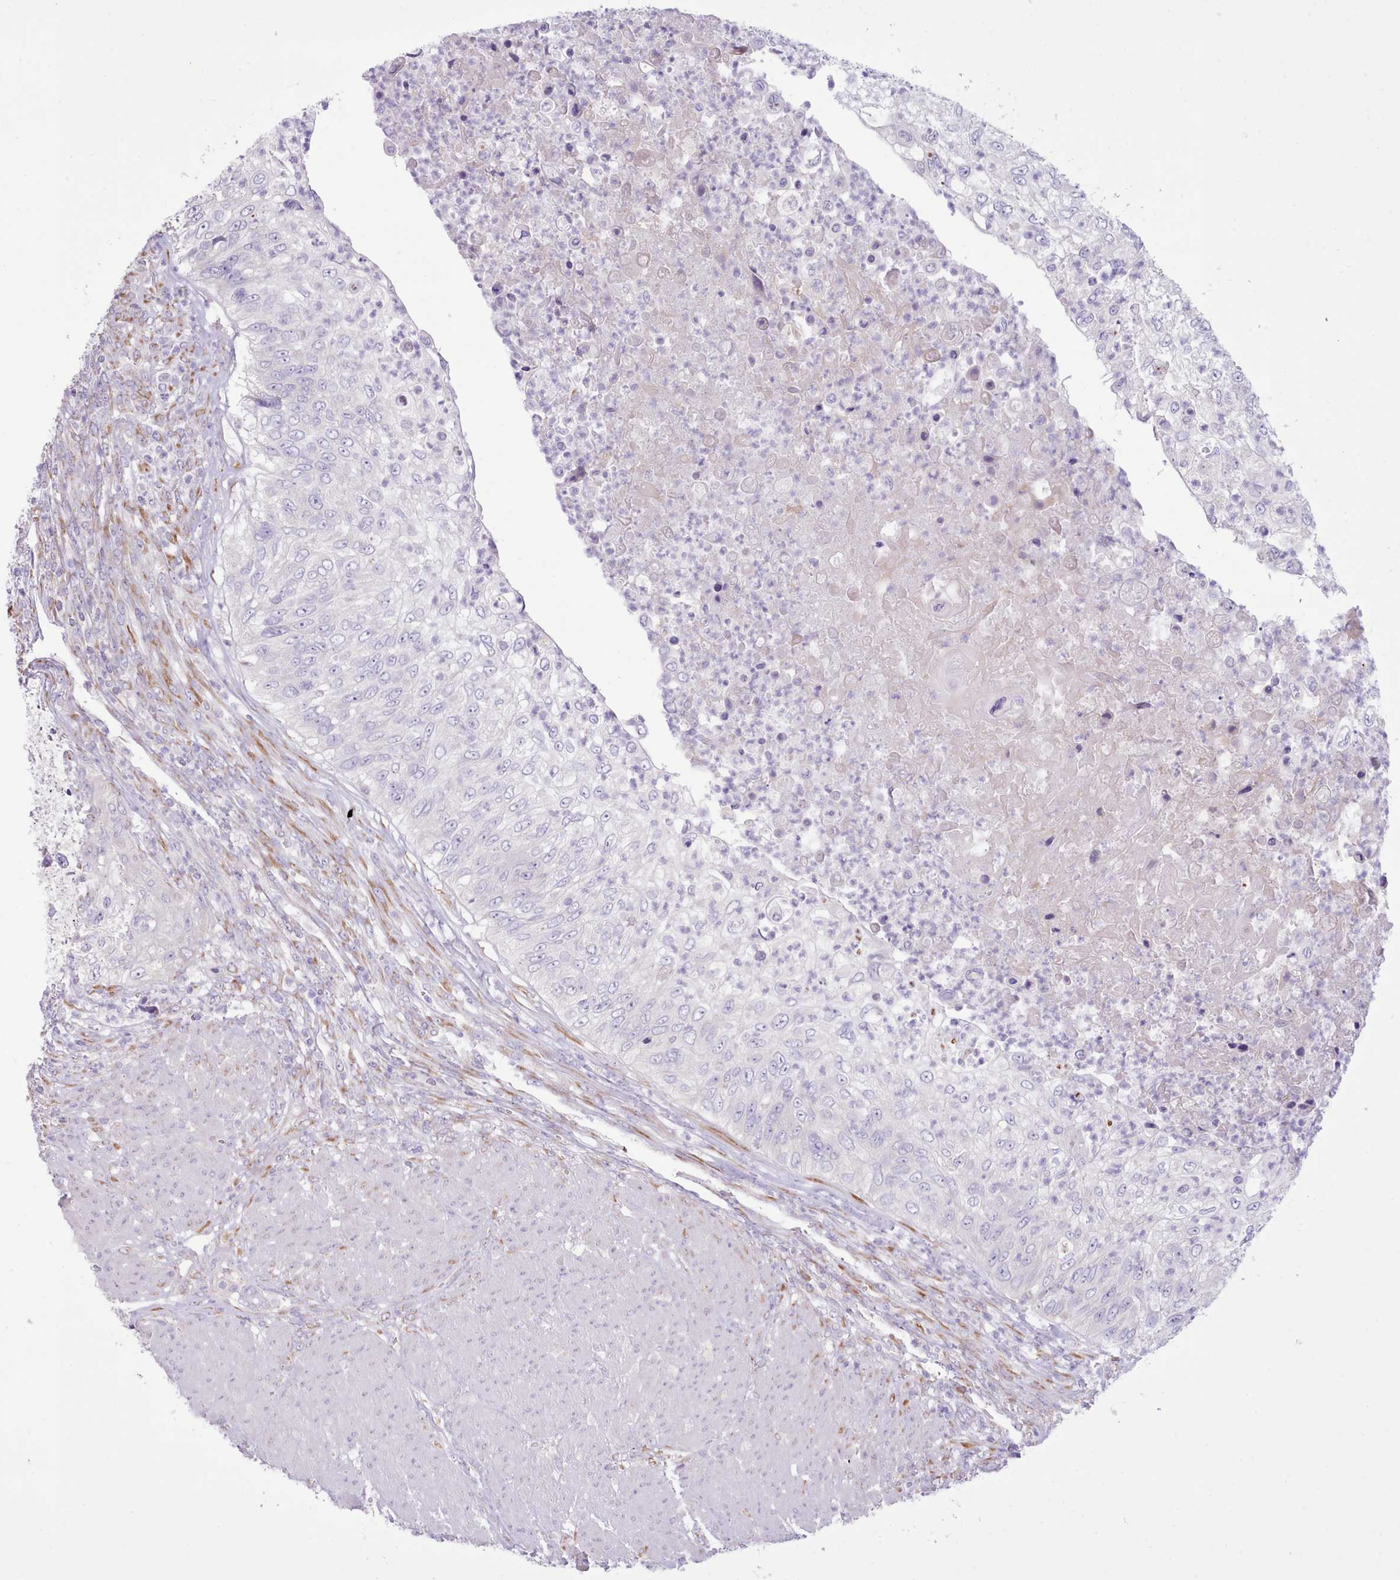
{"staining": {"intensity": "negative", "quantity": "none", "location": "none"}, "tissue": "urothelial cancer", "cell_type": "Tumor cells", "image_type": "cancer", "snomed": [{"axis": "morphology", "description": "Urothelial carcinoma, High grade"}, {"axis": "topography", "description": "Urinary bladder"}], "caption": "Photomicrograph shows no protein staining in tumor cells of urothelial cancer tissue.", "gene": "CCL1", "patient": {"sex": "female", "age": 60}}